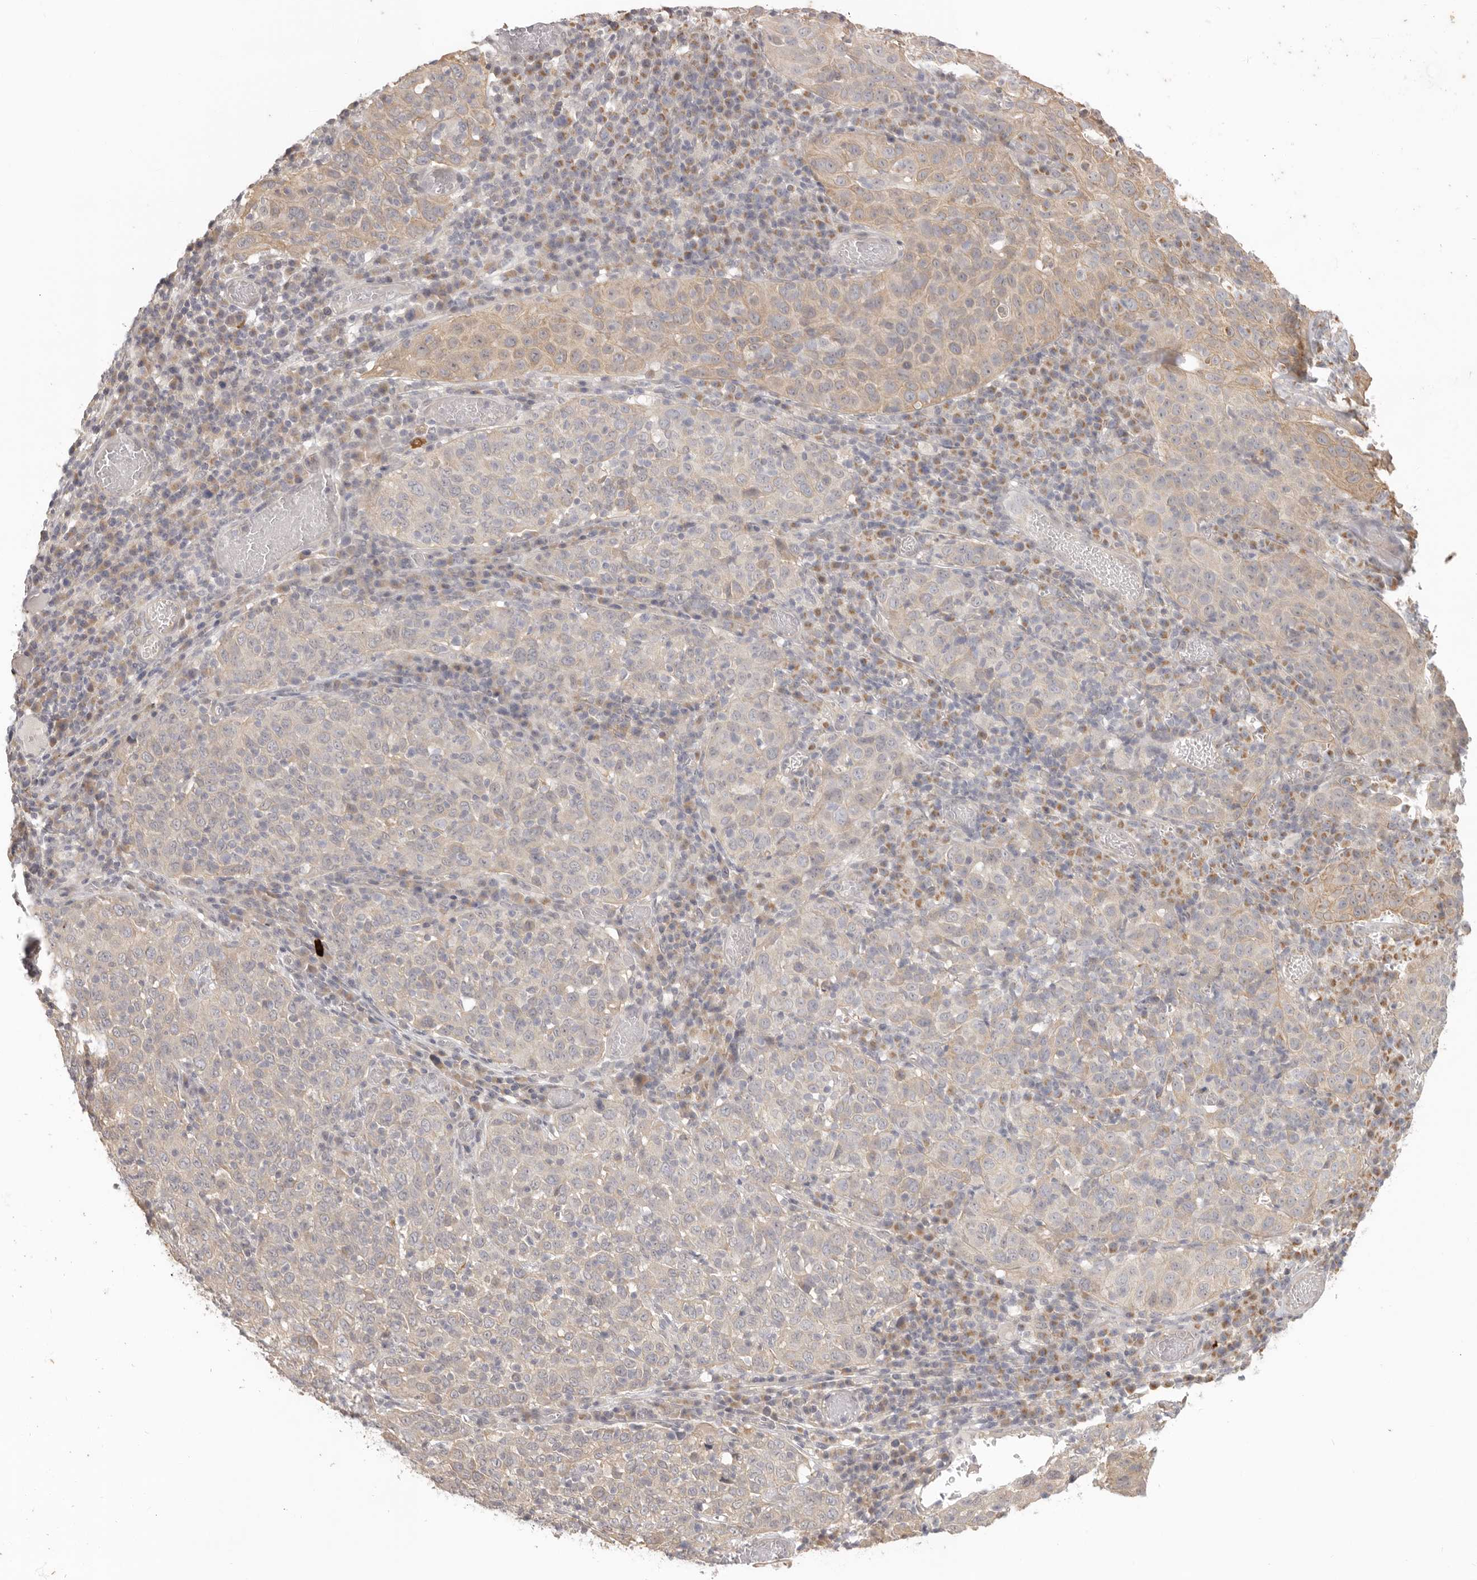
{"staining": {"intensity": "weak", "quantity": "25%-75%", "location": "cytoplasmic/membranous"}, "tissue": "cervical cancer", "cell_type": "Tumor cells", "image_type": "cancer", "snomed": [{"axis": "morphology", "description": "Squamous cell carcinoma, NOS"}, {"axis": "topography", "description": "Cervix"}], "caption": "This is a micrograph of immunohistochemistry staining of cervical squamous cell carcinoma, which shows weak positivity in the cytoplasmic/membranous of tumor cells.", "gene": "AHDC1", "patient": {"sex": "female", "age": 46}}